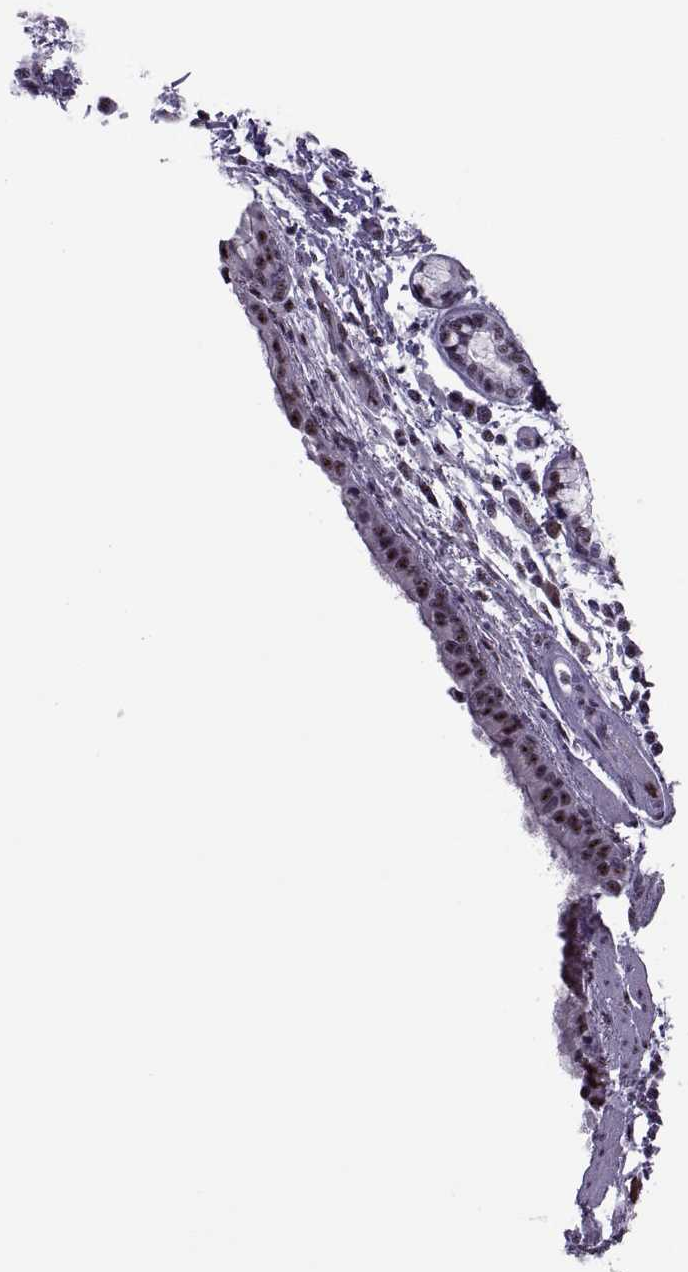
{"staining": {"intensity": "weak", "quantity": ">75%", "location": "nuclear"}, "tissue": "bronchus", "cell_type": "Respiratory epithelial cells", "image_type": "normal", "snomed": [{"axis": "morphology", "description": "Normal tissue, NOS"}, {"axis": "morphology", "description": "Squamous cell carcinoma, NOS"}, {"axis": "topography", "description": "Bronchus"}, {"axis": "topography", "description": "Lung"}], "caption": "DAB immunohistochemical staining of benign human bronchus exhibits weak nuclear protein expression in approximately >75% of respiratory epithelial cells.", "gene": "MAGEA4", "patient": {"sex": "male", "age": 69}}